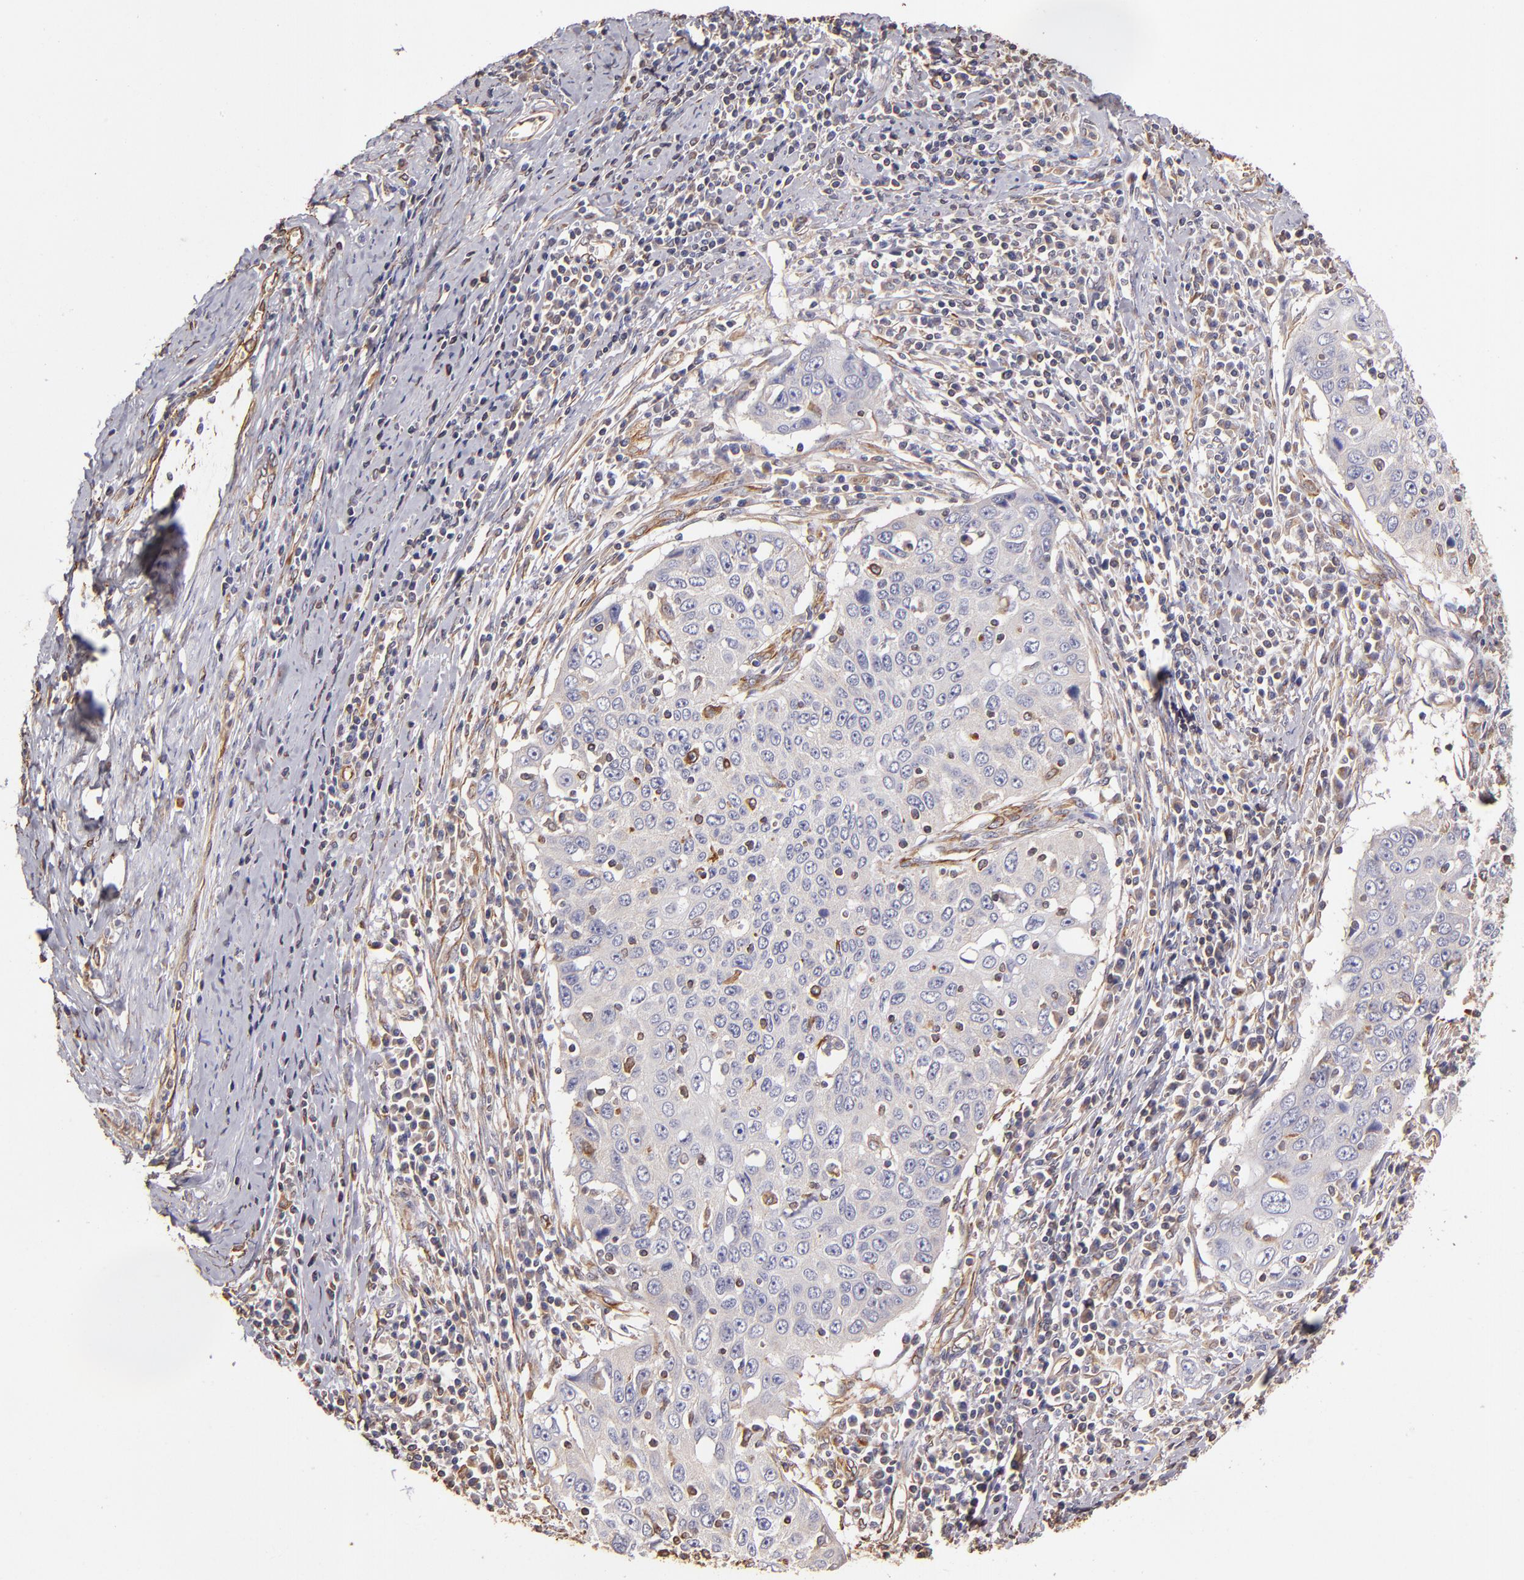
{"staining": {"intensity": "negative", "quantity": "none", "location": "none"}, "tissue": "cervical cancer", "cell_type": "Tumor cells", "image_type": "cancer", "snomed": [{"axis": "morphology", "description": "Squamous cell carcinoma, NOS"}, {"axis": "topography", "description": "Cervix"}], "caption": "Tumor cells show no significant positivity in cervical cancer.", "gene": "ABCC1", "patient": {"sex": "female", "age": 53}}